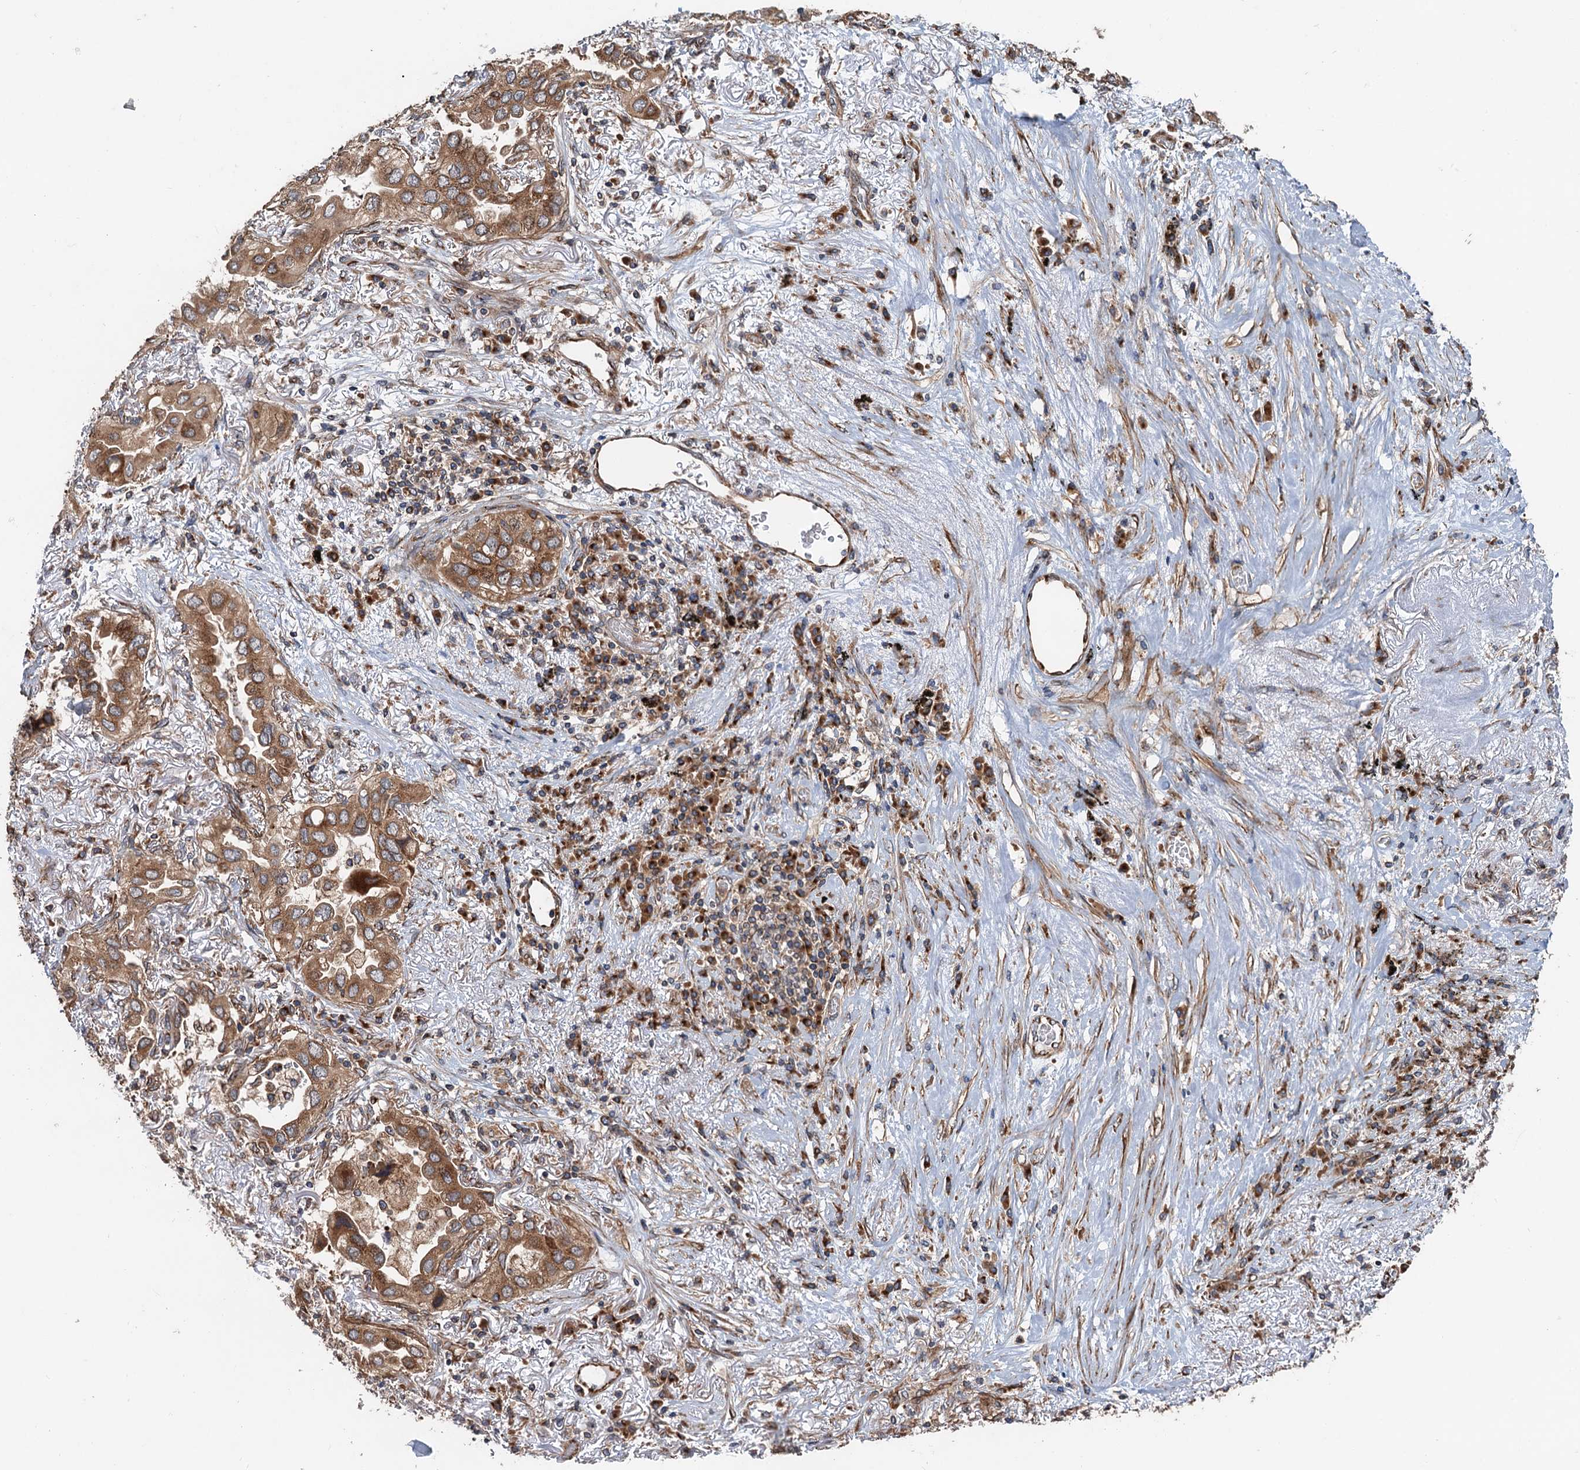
{"staining": {"intensity": "moderate", "quantity": ">75%", "location": "cytoplasmic/membranous"}, "tissue": "lung cancer", "cell_type": "Tumor cells", "image_type": "cancer", "snomed": [{"axis": "morphology", "description": "Adenocarcinoma, NOS"}, {"axis": "topography", "description": "Lung"}], "caption": "This micrograph displays lung cancer stained with IHC to label a protein in brown. The cytoplasmic/membranous of tumor cells show moderate positivity for the protein. Nuclei are counter-stained blue.", "gene": "ANKRD26", "patient": {"sex": "female", "age": 76}}